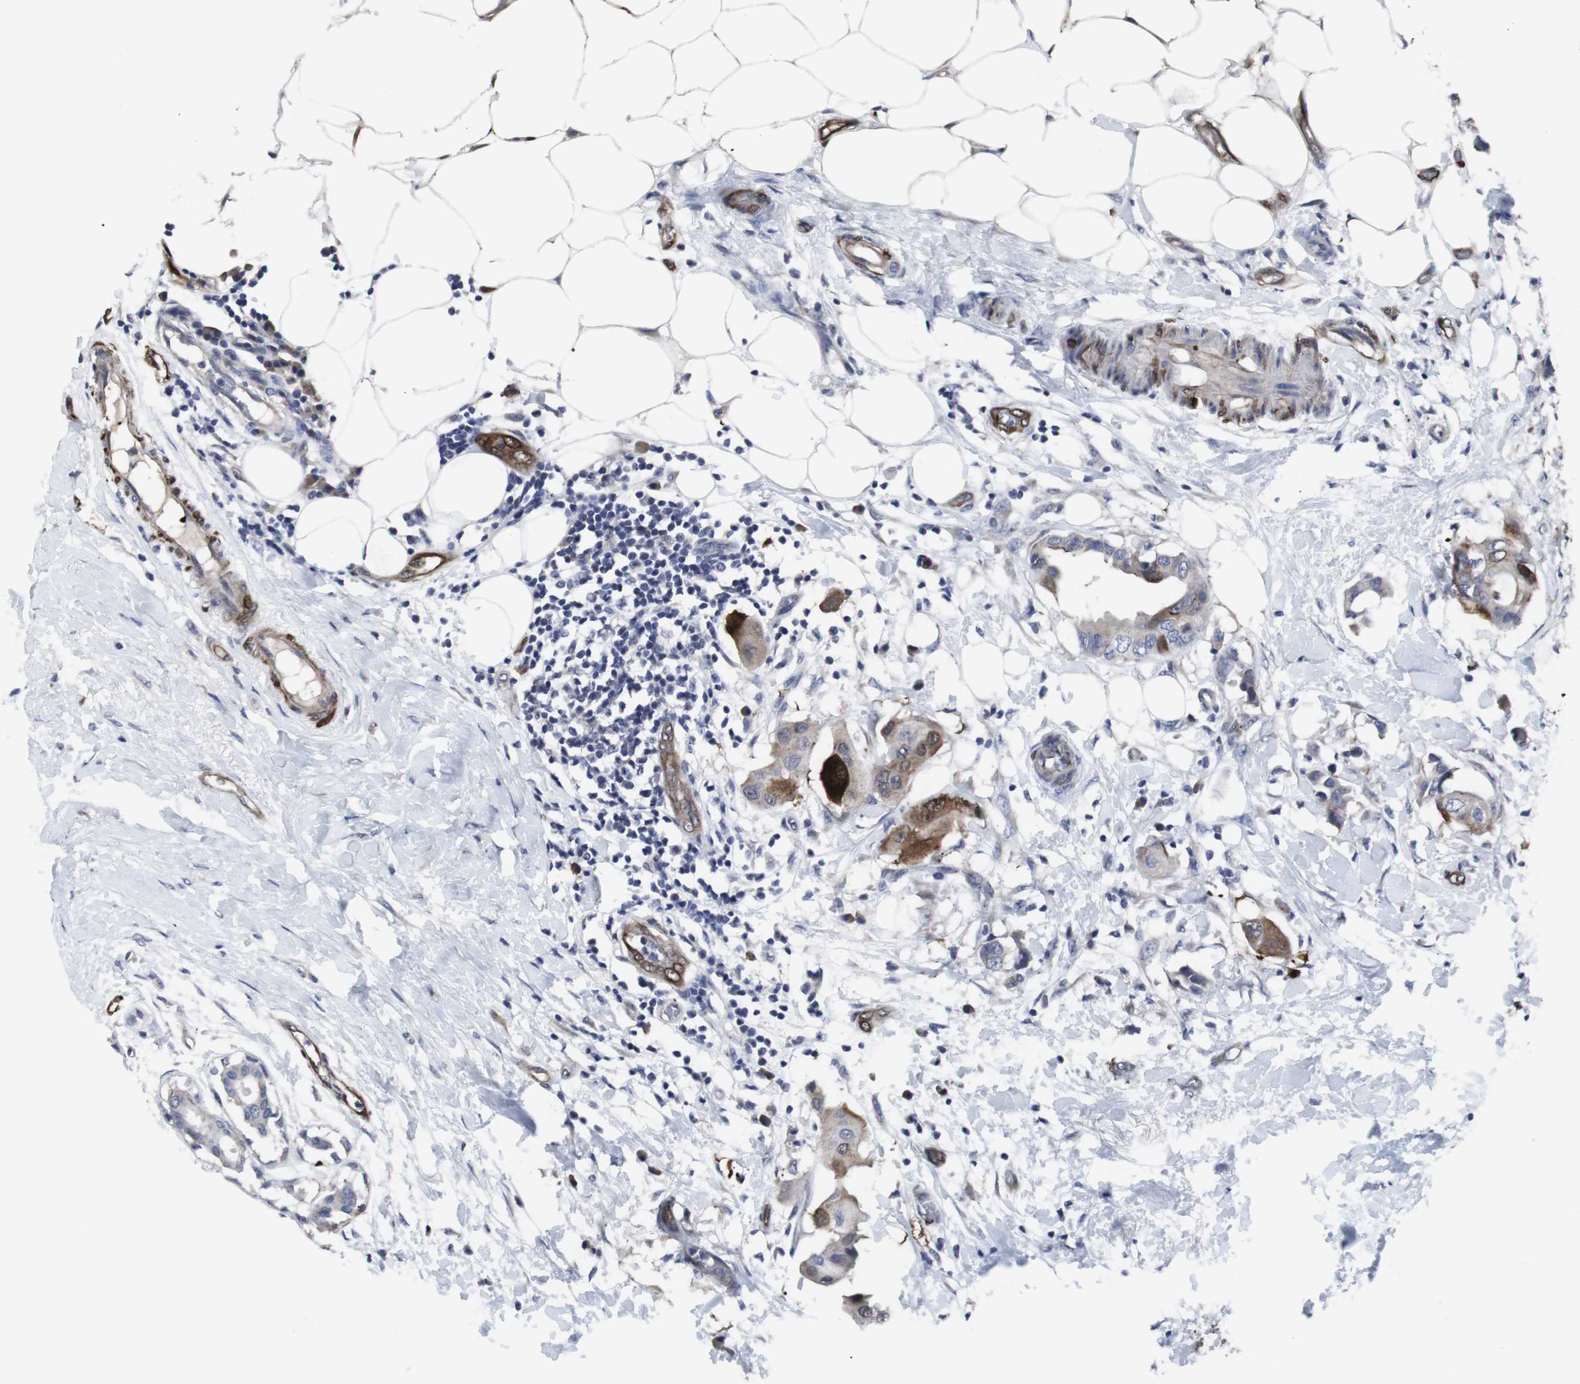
{"staining": {"intensity": "moderate", "quantity": "25%-75%", "location": "cytoplasmic/membranous"}, "tissue": "breast cancer", "cell_type": "Tumor cells", "image_type": "cancer", "snomed": [{"axis": "morphology", "description": "Duct carcinoma"}, {"axis": "topography", "description": "Breast"}], "caption": "Immunohistochemical staining of human breast infiltrating ductal carcinoma shows medium levels of moderate cytoplasmic/membranous protein positivity in about 25%-75% of tumor cells.", "gene": "SNCG", "patient": {"sex": "female", "age": 40}}